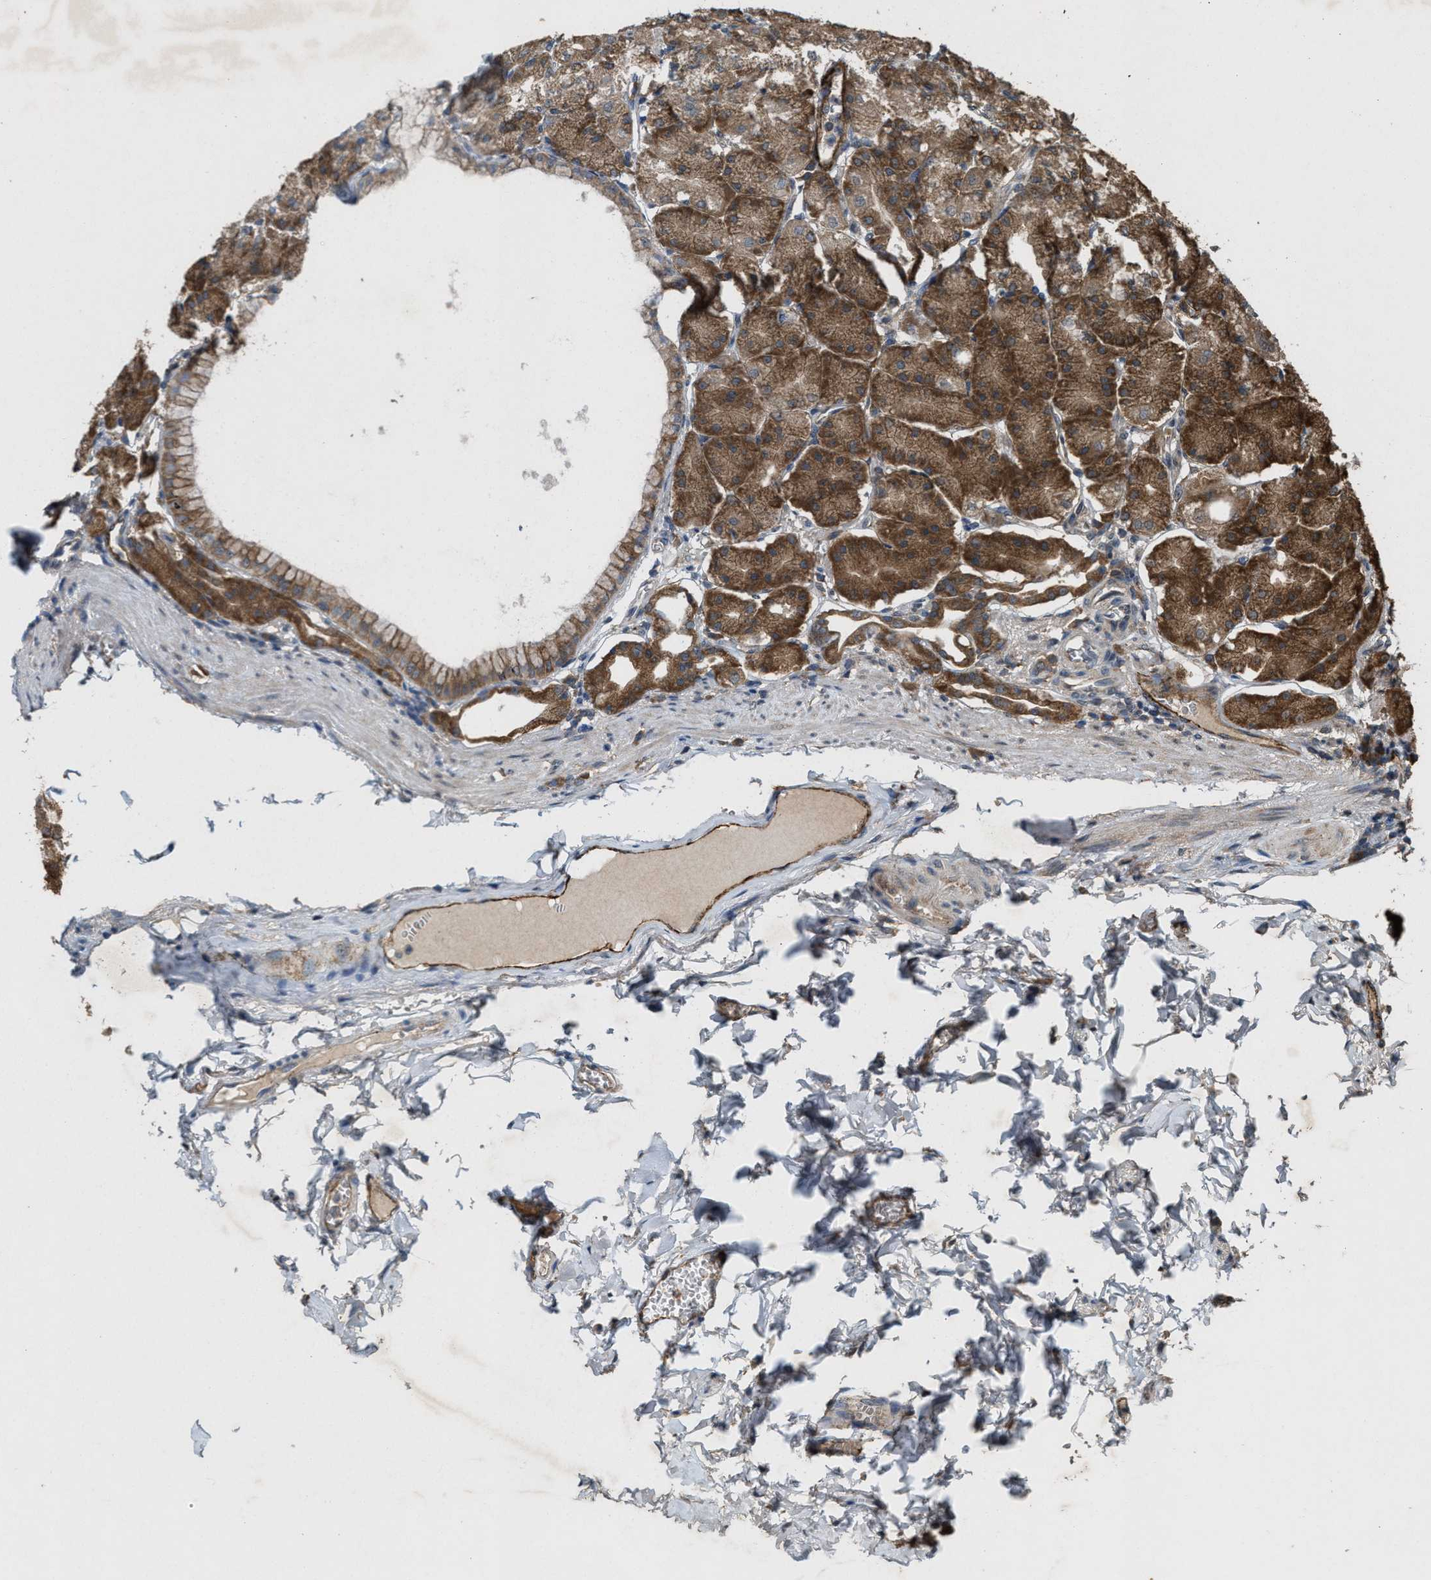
{"staining": {"intensity": "strong", "quantity": ">75%", "location": "cytoplasmic/membranous"}, "tissue": "stomach", "cell_type": "Glandular cells", "image_type": "normal", "snomed": [{"axis": "morphology", "description": "Normal tissue, NOS"}, {"axis": "topography", "description": "Stomach, lower"}], "caption": "Stomach stained with immunohistochemistry (IHC) reveals strong cytoplasmic/membranous positivity in about >75% of glandular cells. The protein of interest is shown in brown color, while the nuclei are stained blue.", "gene": "ARHGEF5", "patient": {"sex": "male", "age": 71}}